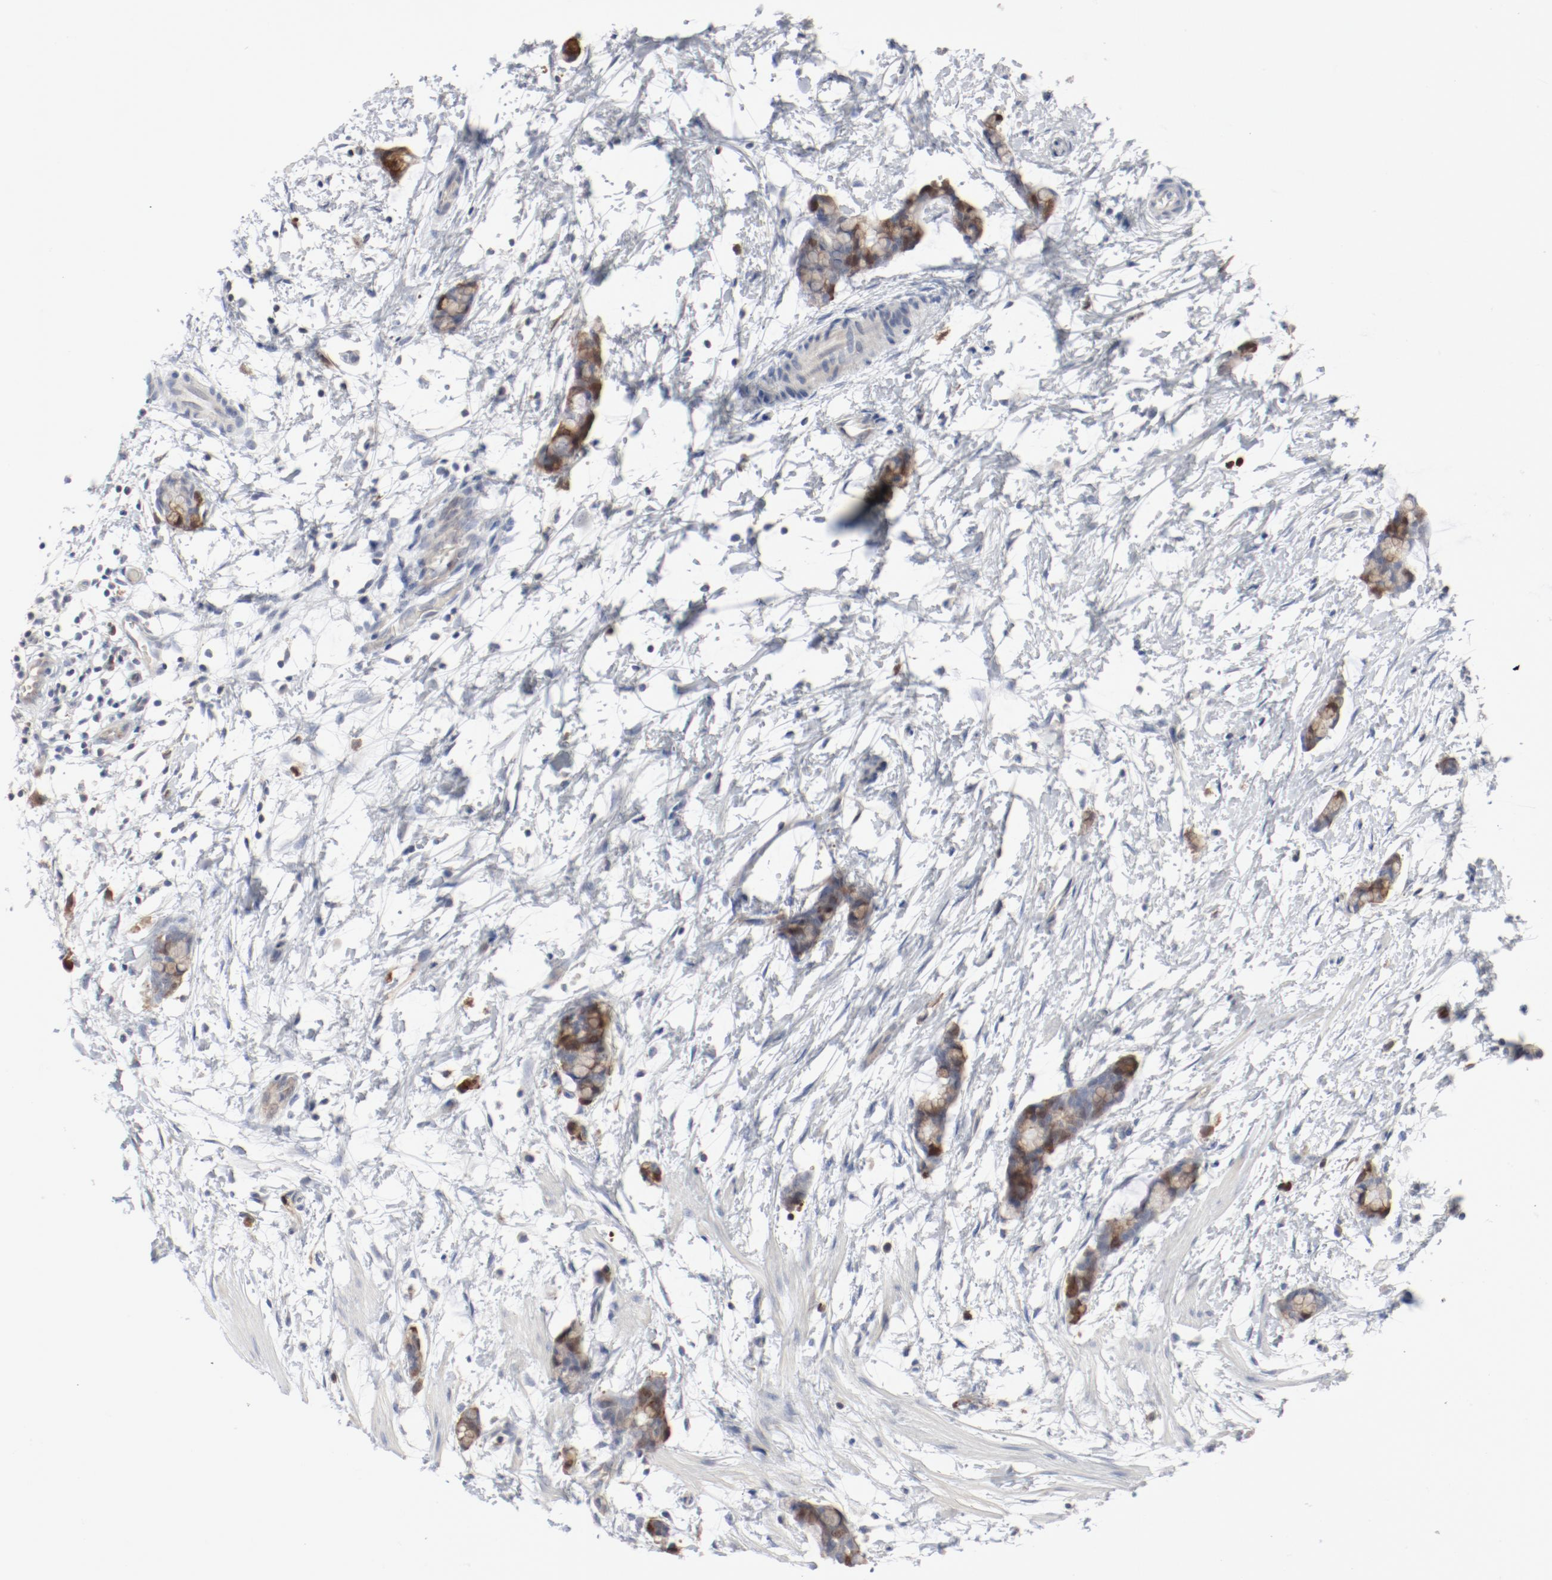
{"staining": {"intensity": "moderate", "quantity": ">75%", "location": "cytoplasmic/membranous,nuclear"}, "tissue": "colorectal cancer", "cell_type": "Tumor cells", "image_type": "cancer", "snomed": [{"axis": "morphology", "description": "Adenocarcinoma, NOS"}, {"axis": "topography", "description": "Colon"}], "caption": "Approximately >75% of tumor cells in human colorectal adenocarcinoma exhibit moderate cytoplasmic/membranous and nuclear protein positivity as visualized by brown immunohistochemical staining.", "gene": "CDK1", "patient": {"sex": "male", "age": 14}}